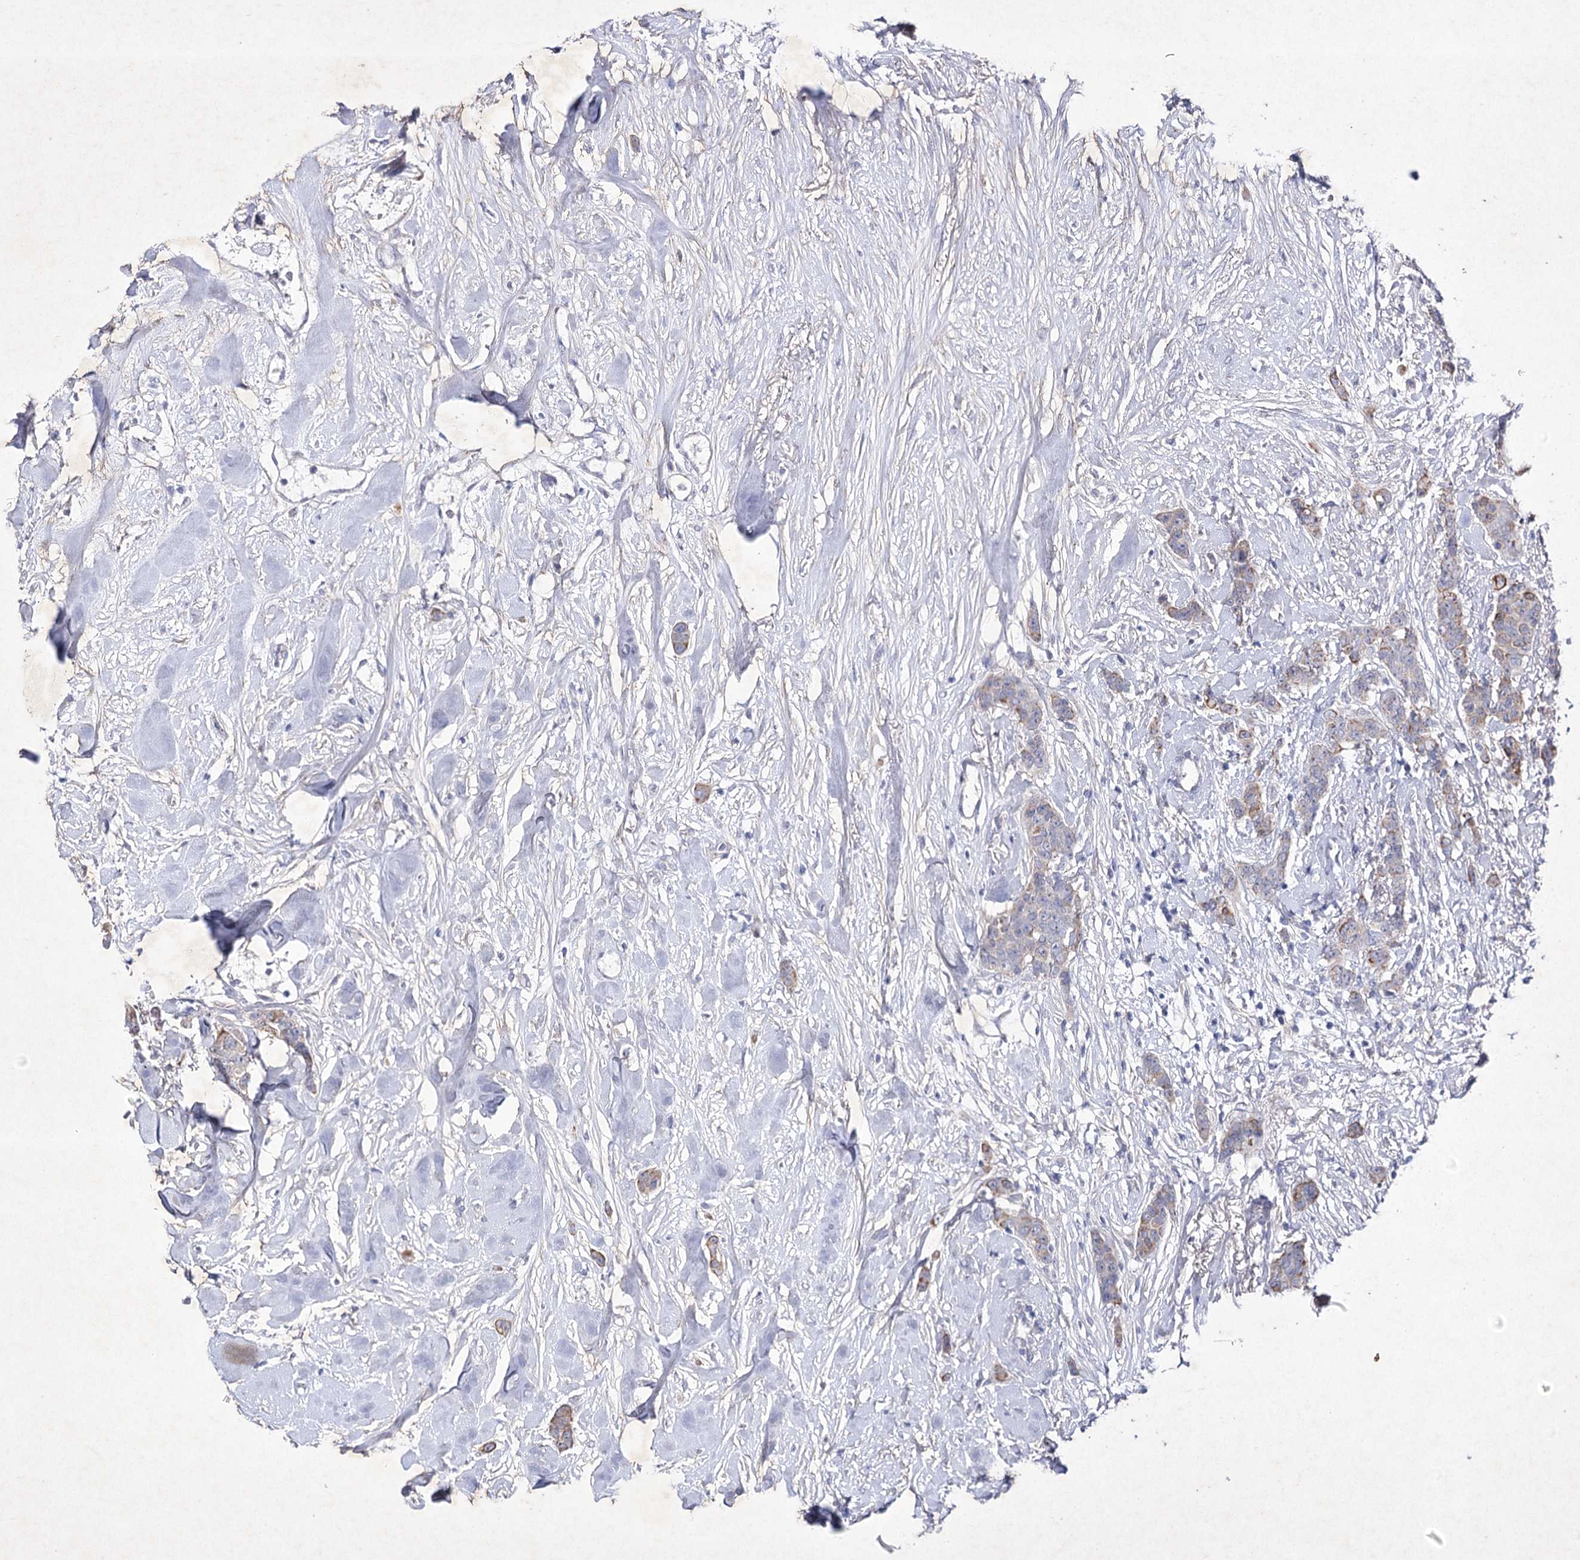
{"staining": {"intensity": "weak", "quantity": "25%-75%", "location": "cytoplasmic/membranous"}, "tissue": "breast cancer", "cell_type": "Tumor cells", "image_type": "cancer", "snomed": [{"axis": "morphology", "description": "Duct carcinoma"}, {"axis": "topography", "description": "Breast"}], "caption": "Weak cytoplasmic/membranous protein staining is appreciated in approximately 25%-75% of tumor cells in breast infiltrating ductal carcinoma.", "gene": "COX15", "patient": {"sex": "female", "age": 40}}